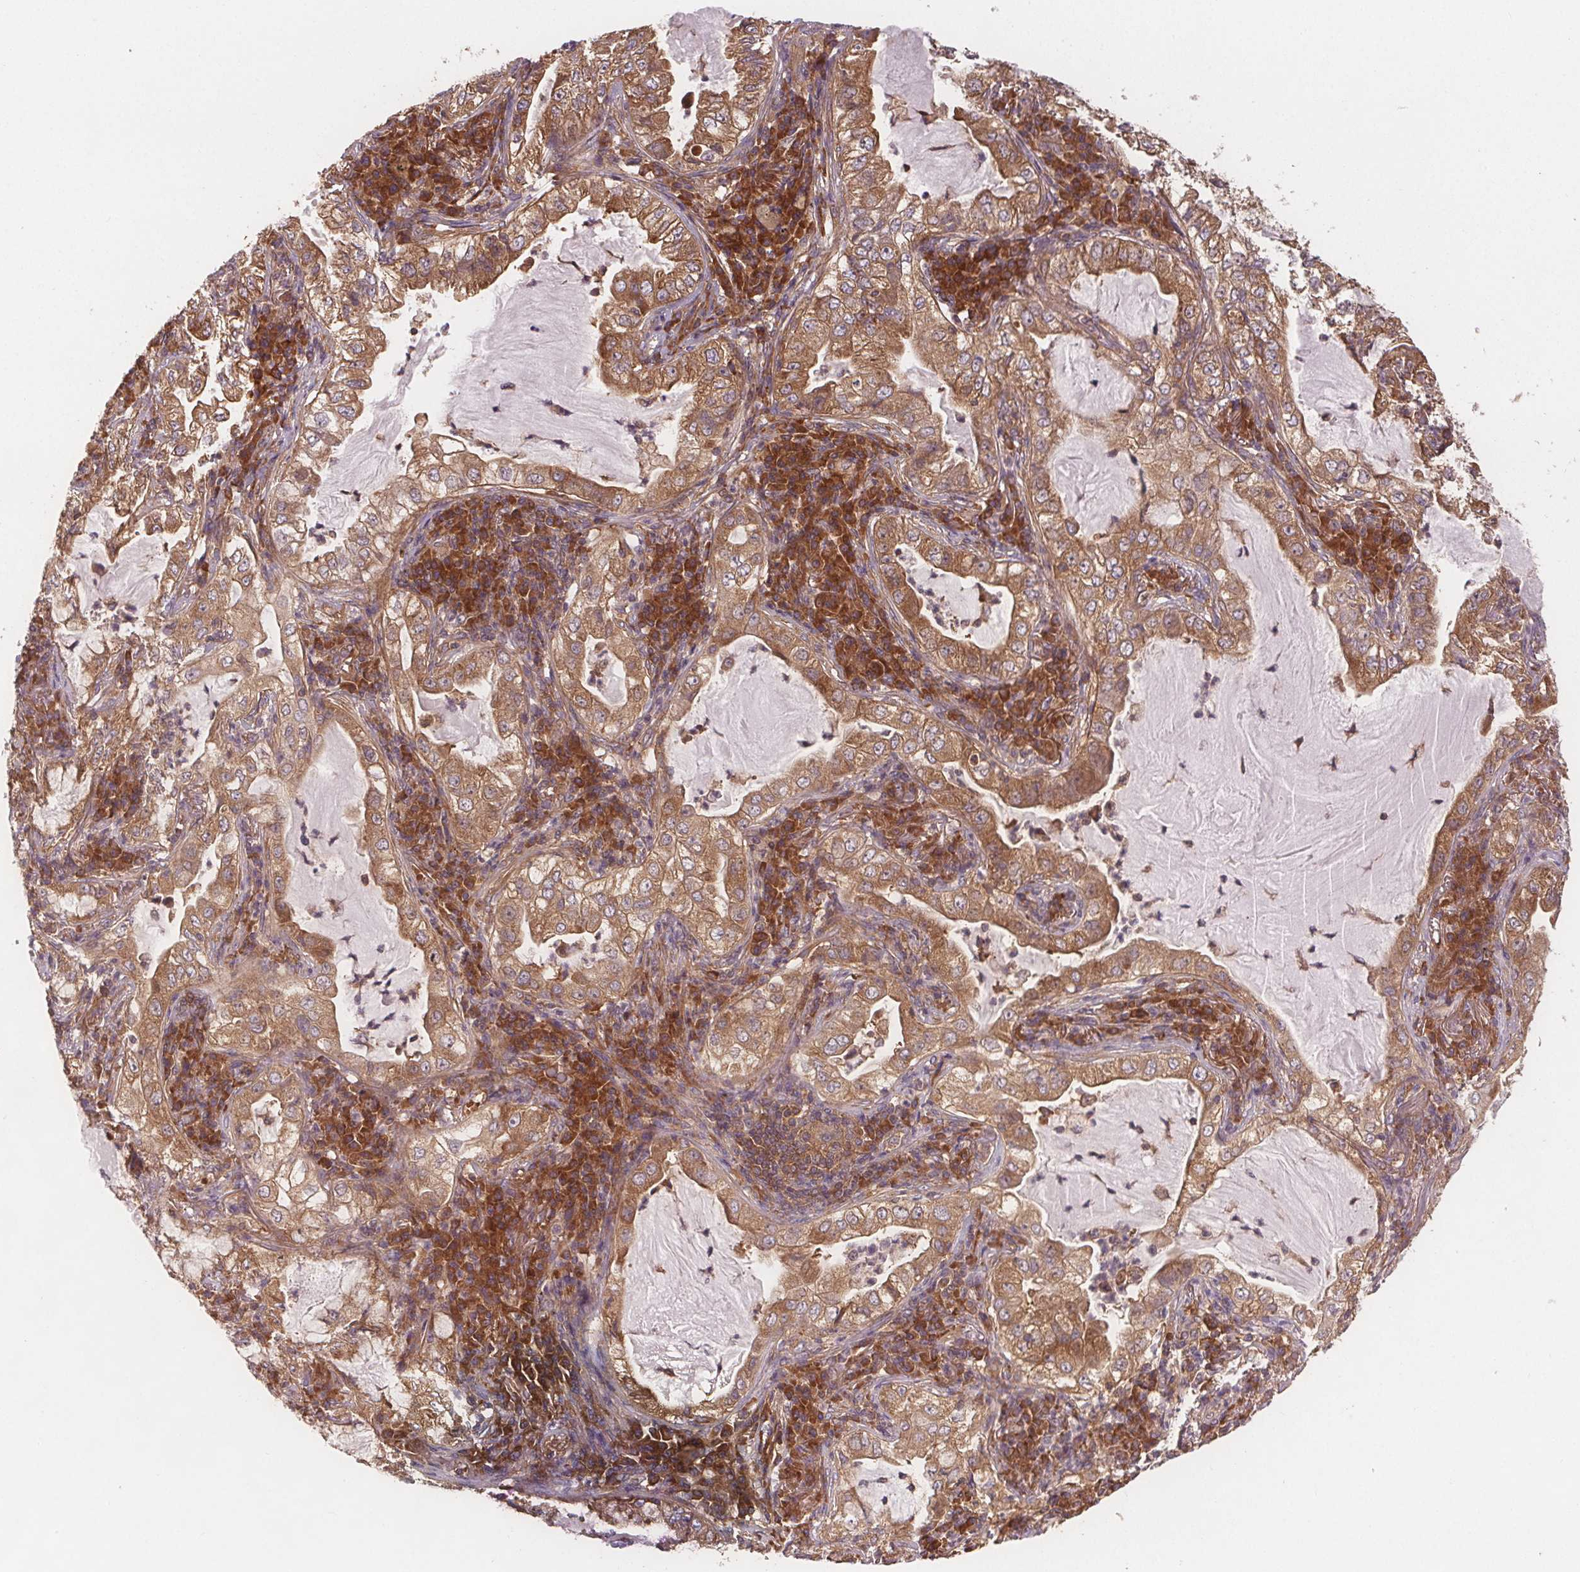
{"staining": {"intensity": "moderate", "quantity": ">75%", "location": "cytoplasmic/membranous"}, "tissue": "lung cancer", "cell_type": "Tumor cells", "image_type": "cancer", "snomed": [{"axis": "morphology", "description": "Adenocarcinoma, NOS"}, {"axis": "topography", "description": "Lung"}], "caption": "High-magnification brightfield microscopy of lung cancer (adenocarcinoma) stained with DAB (brown) and counterstained with hematoxylin (blue). tumor cells exhibit moderate cytoplasmic/membranous positivity is seen in about>75% of cells.", "gene": "EIF3D", "patient": {"sex": "female", "age": 73}}